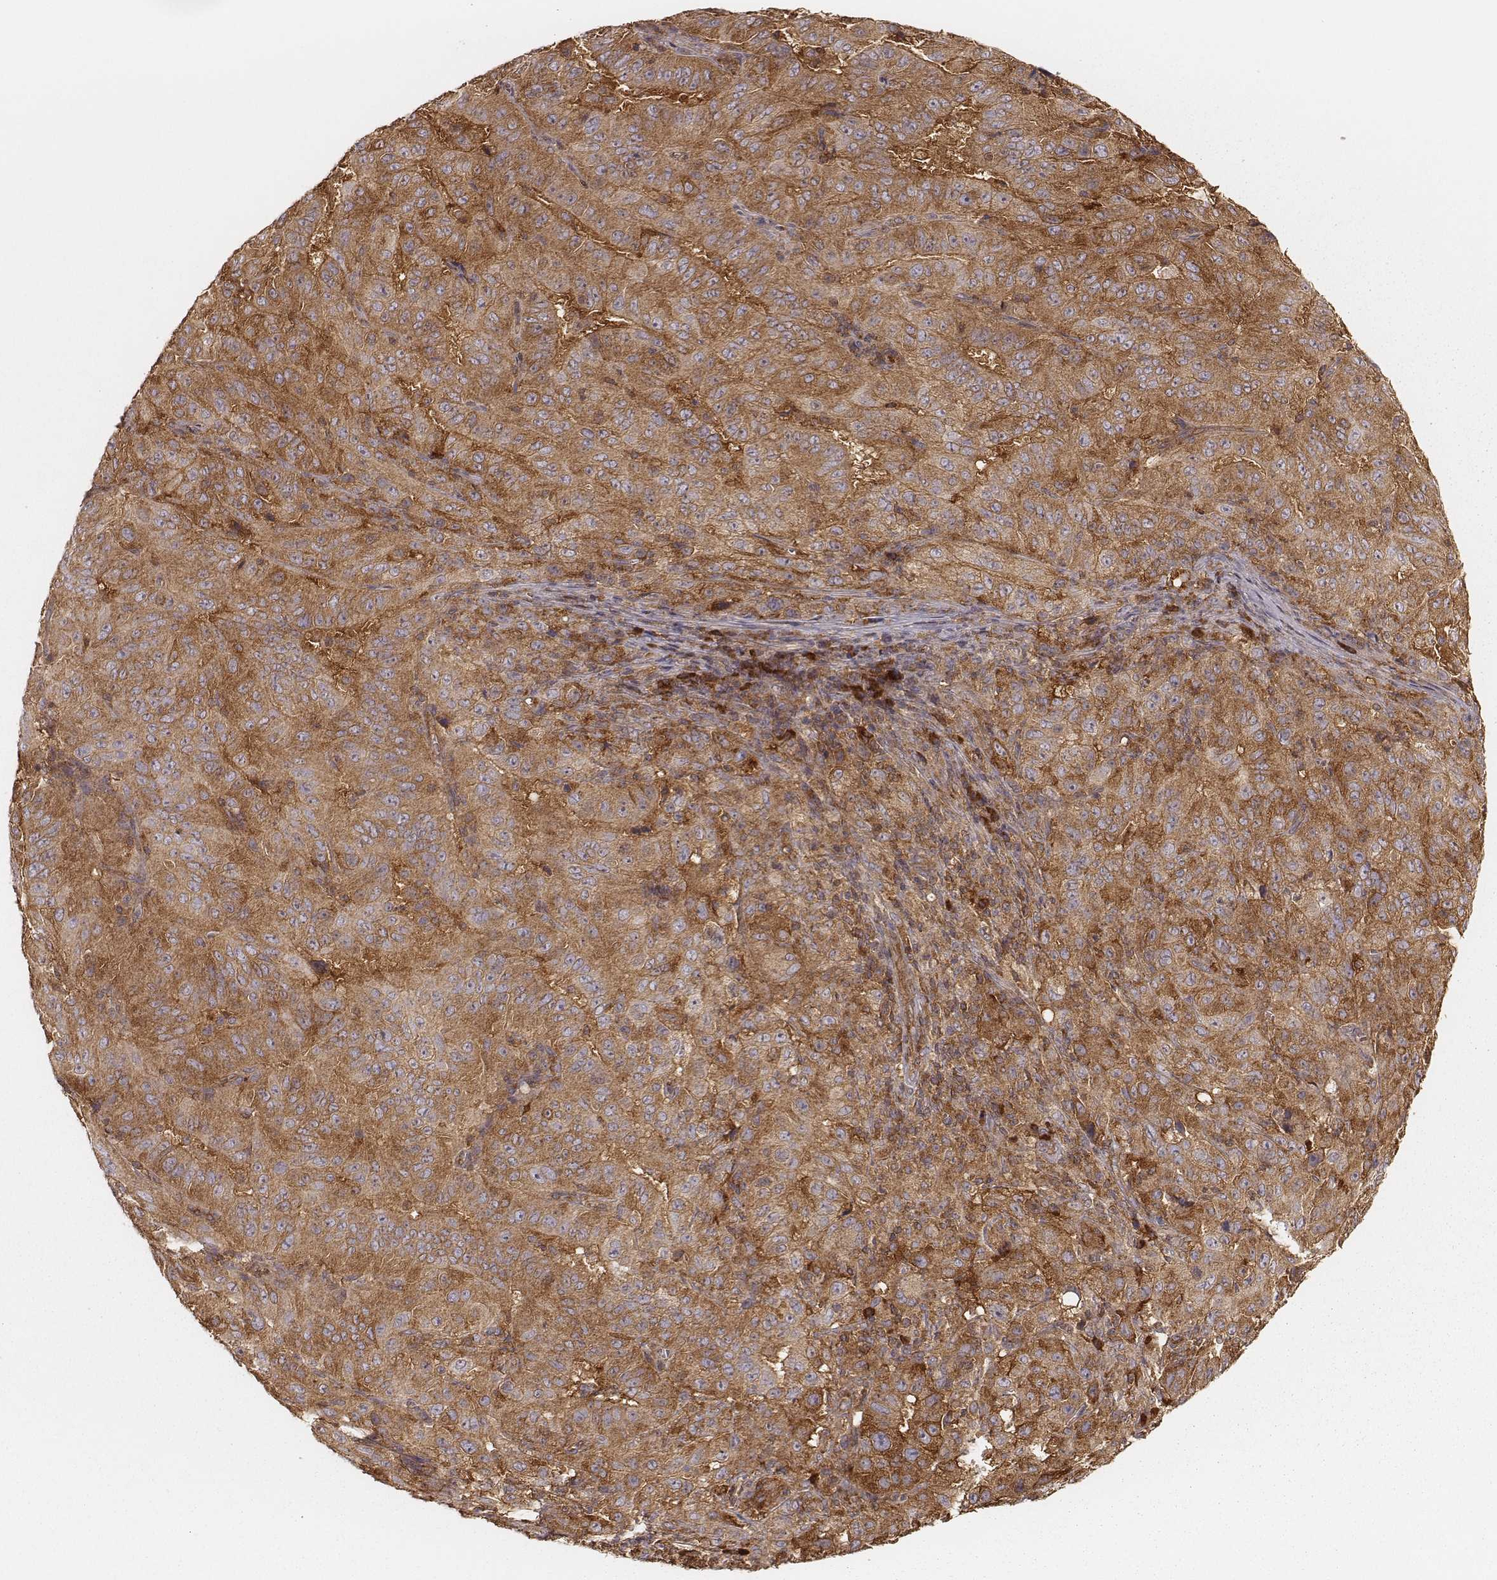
{"staining": {"intensity": "strong", "quantity": ">75%", "location": "cytoplasmic/membranous"}, "tissue": "pancreatic cancer", "cell_type": "Tumor cells", "image_type": "cancer", "snomed": [{"axis": "morphology", "description": "Adenocarcinoma, NOS"}, {"axis": "topography", "description": "Pancreas"}], "caption": "A micrograph of pancreatic cancer (adenocarcinoma) stained for a protein reveals strong cytoplasmic/membranous brown staining in tumor cells.", "gene": "CARS1", "patient": {"sex": "male", "age": 63}}